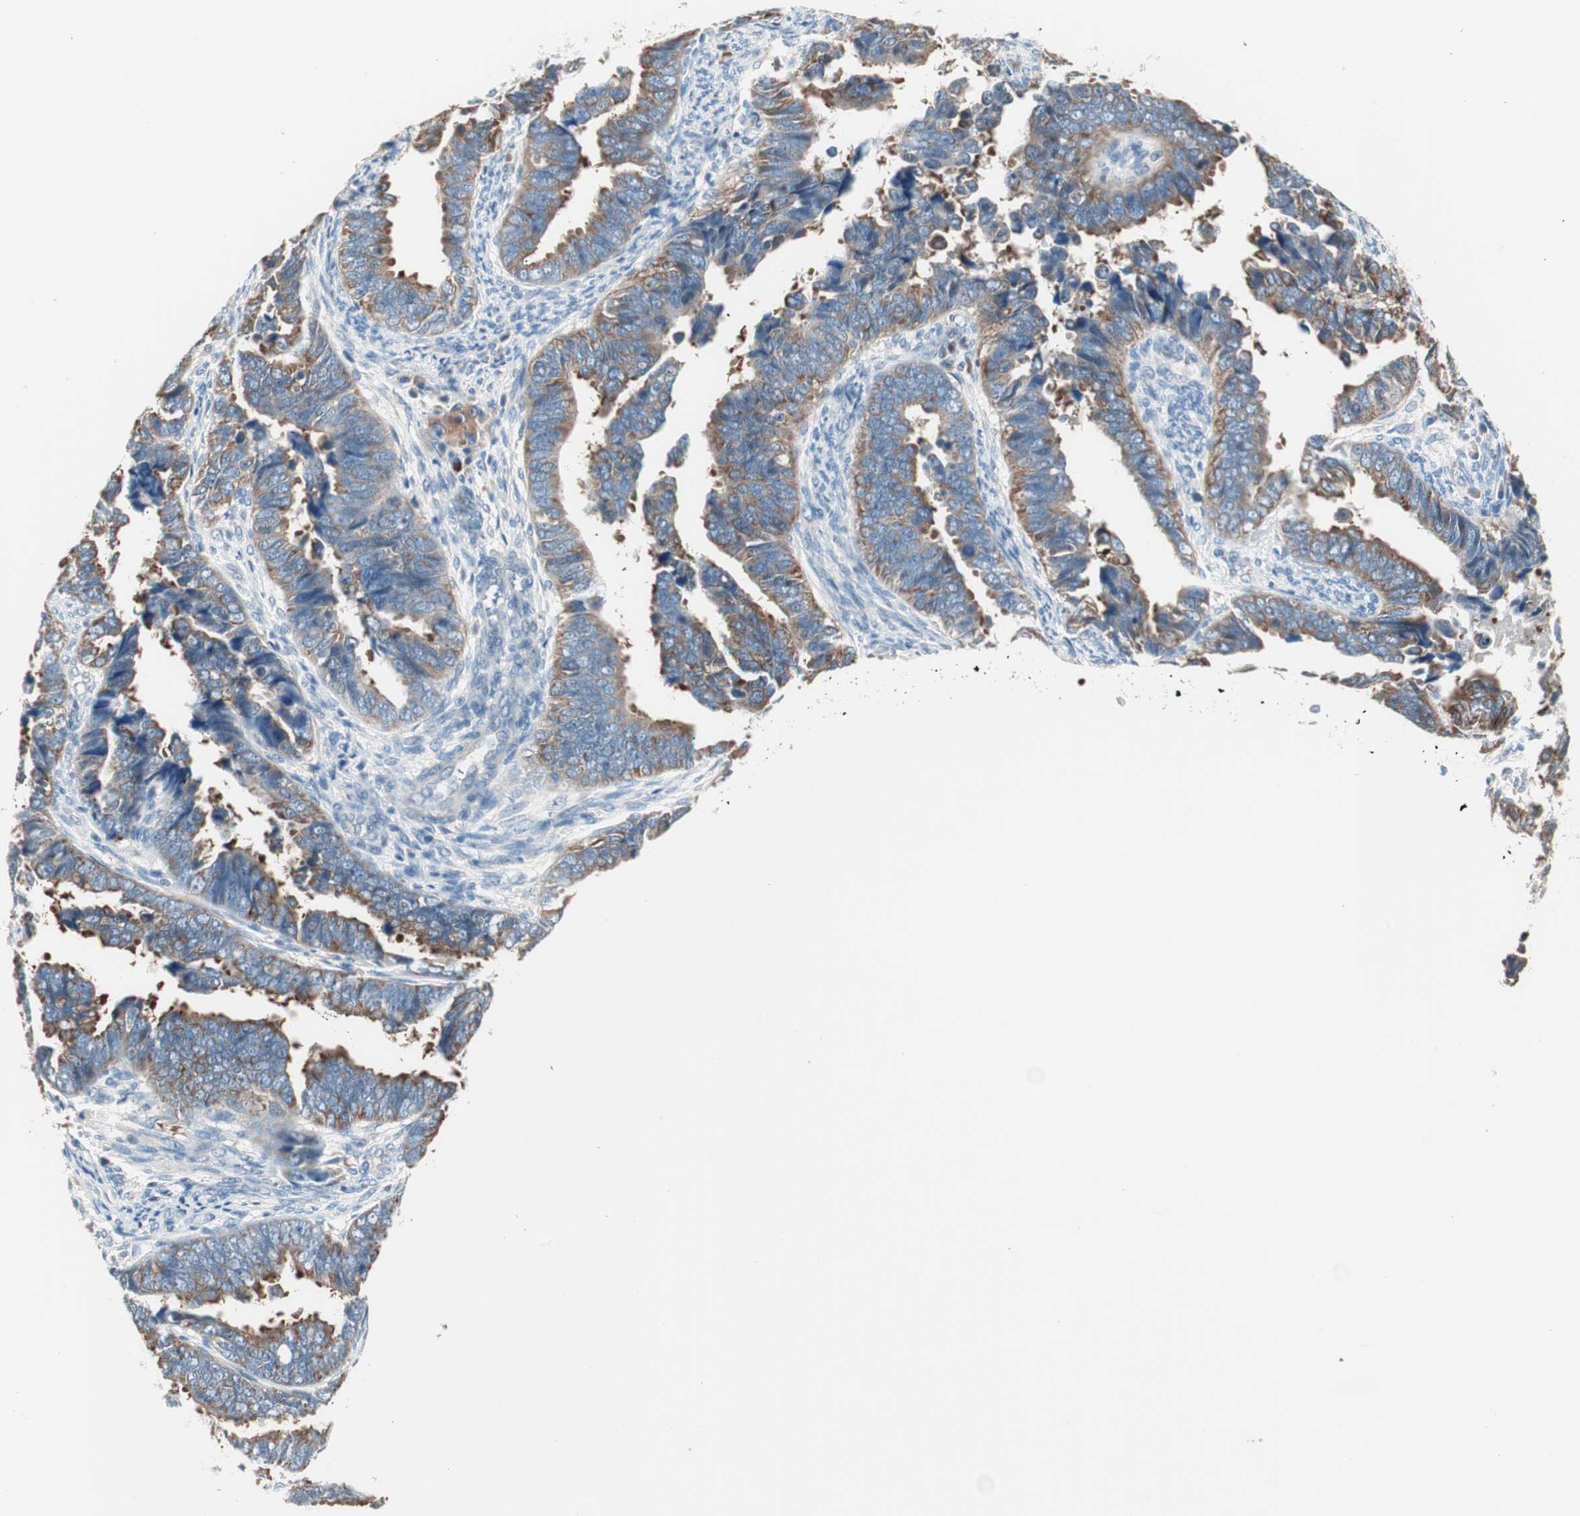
{"staining": {"intensity": "moderate", "quantity": "25%-75%", "location": "cytoplasmic/membranous"}, "tissue": "endometrial cancer", "cell_type": "Tumor cells", "image_type": "cancer", "snomed": [{"axis": "morphology", "description": "Adenocarcinoma, NOS"}, {"axis": "topography", "description": "Endometrium"}], "caption": "Endometrial adenocarcinoma was stained to show a protein in brown. There is medium levels of moderate cytoplasmic/membranous expression in about 25%-75% of tumor cells. The staining was performed using DAB (3,3'-diaminobenzidine), with brown indicating positive protein expression. Nuclei are stained blue with hematoxylin.", "gene": "RAD54B", "patient": {"sex": "female", "age": 75}}